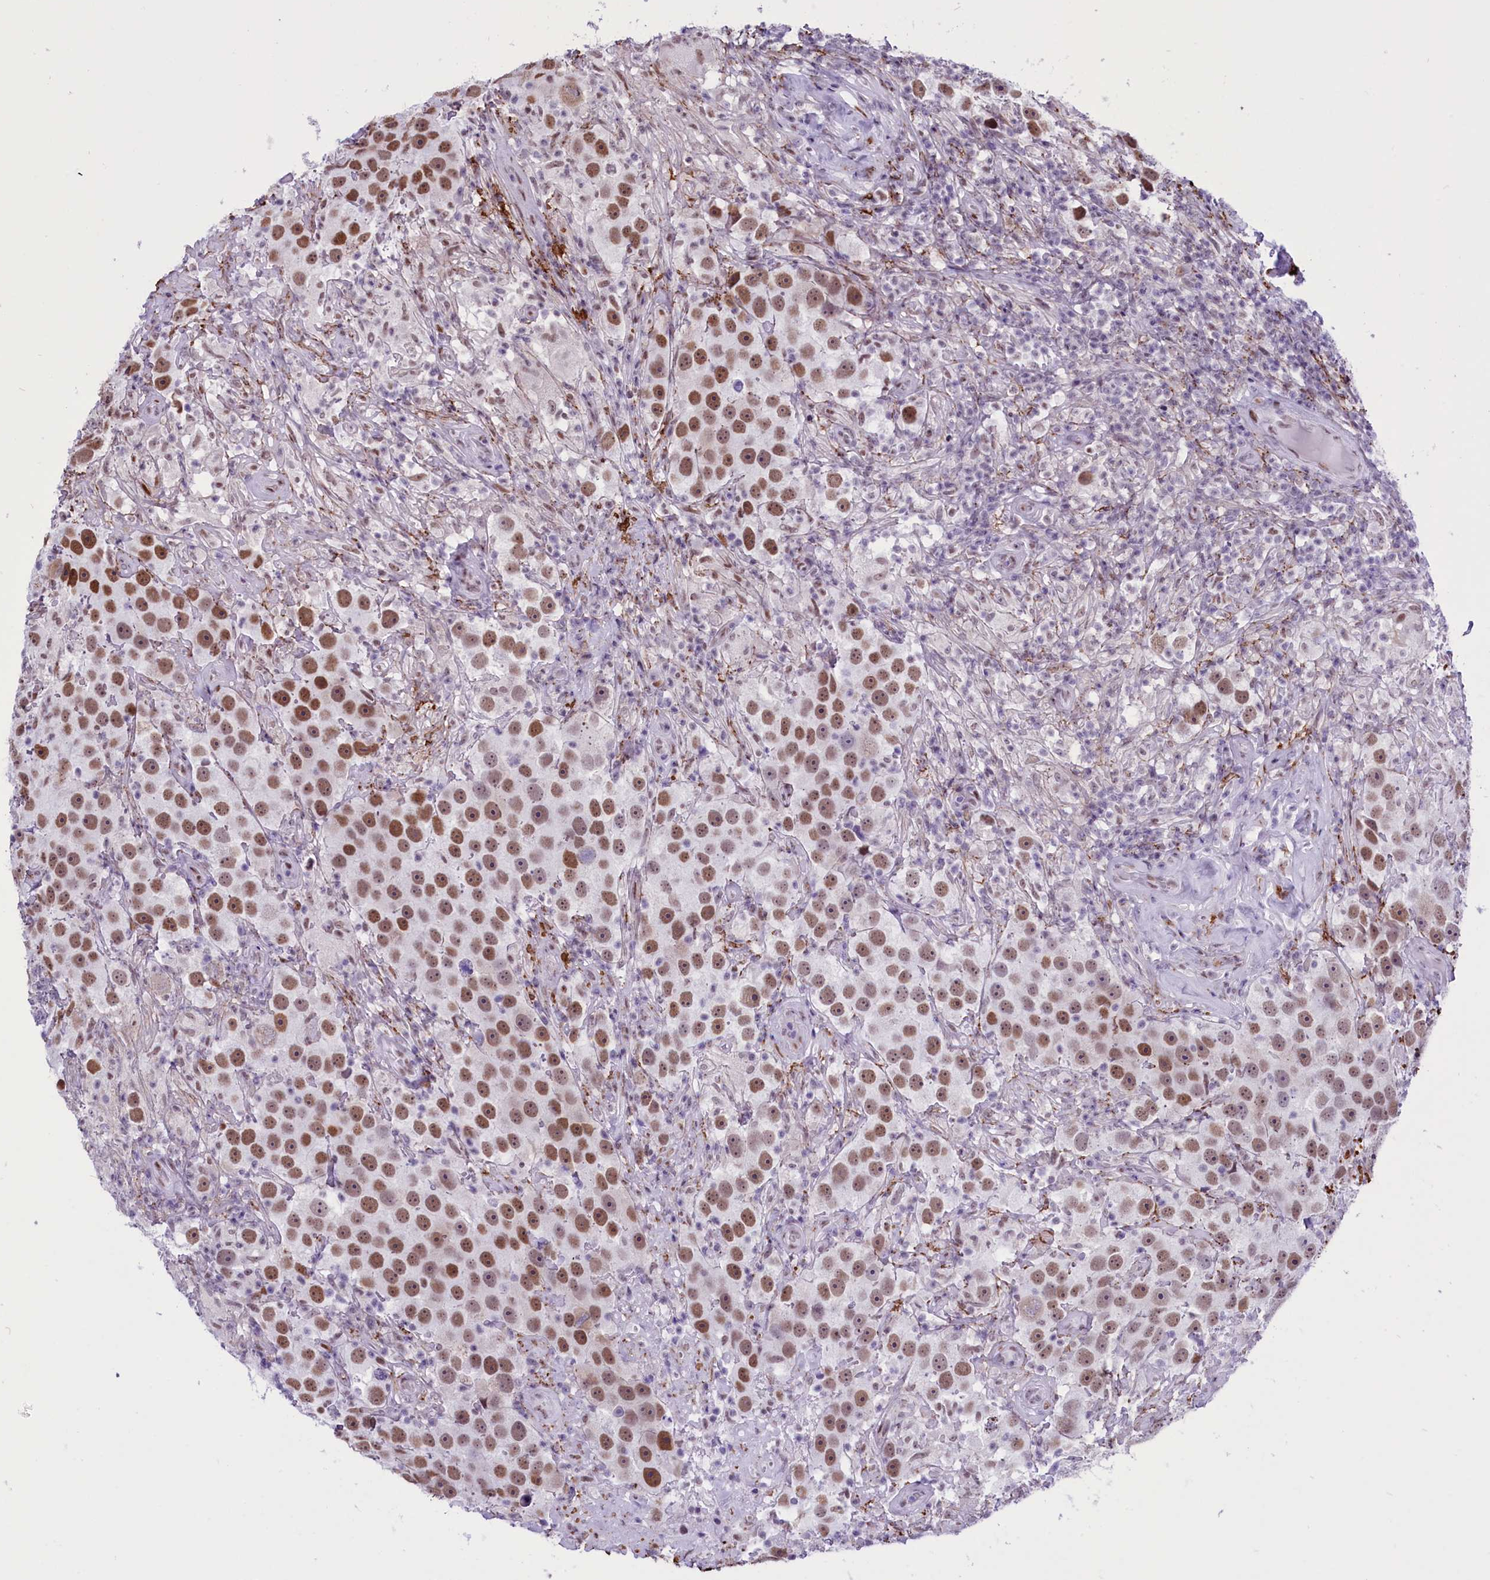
{"staining": {"intensity": "moderate", "quantity": ">75%", "location": "nuclear"}, "tissue": "testis cancer", "cell_type": "Tumor cells", "image_type": "cancer", "snomed": [{"axis": "morphology", "description": "Seminoma, NOS"}, {"axis": "topography", "description": "Testis"}], "caption": "The histopathology image exhibits a brown stain indicating the presence of a protein in the nuclear of tumor cells in testis seminoma.", "gene": "RPS6KB1", "patient": {"sex": "male", "age": 49}}